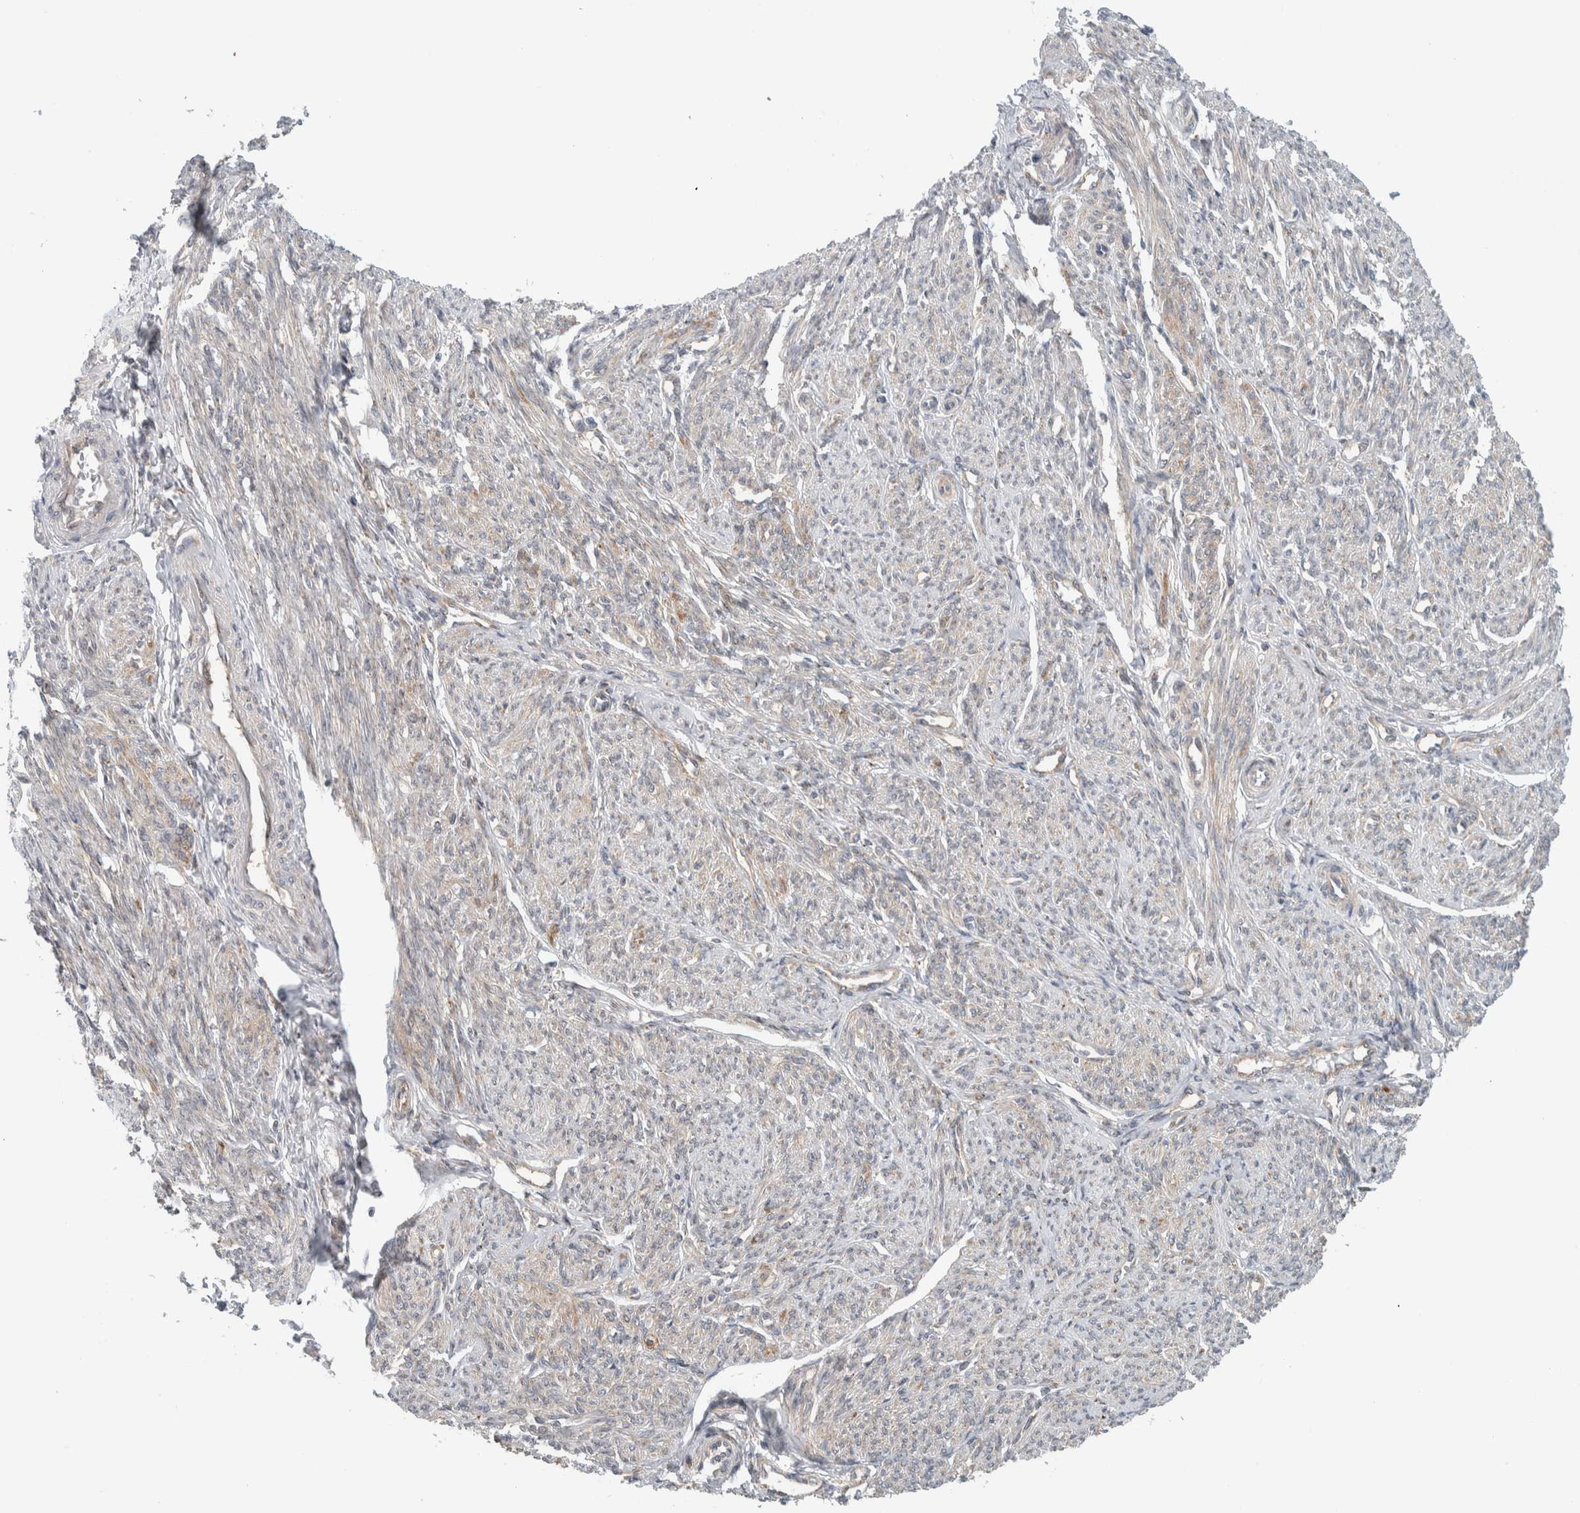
{"staining": {"intensity": "moderate", "quantity": "<25%", "location": "cytoplasmic/membranous"}, "tissue": "smooth muscle", "cell_type": "Smooth muscle cells", "image_type": "normal", "snomed": [{"axis": "morphology", "description": "Normal tissue, NOS"}, {"axis": "topography", "description": "Smooth muscle"}], "caption": "An immunohistochemistry (IHC) micrograph of normal tissue is shown. Protein staining in brown highlights moderate cytoplasmic/membranous positivity in smooth muscle within smooth muscle cells. The protein is shown in brown color, while the nuclei are stained blue.", "gene": "RERE", "patient": {"sex": "female", "age": 65}}